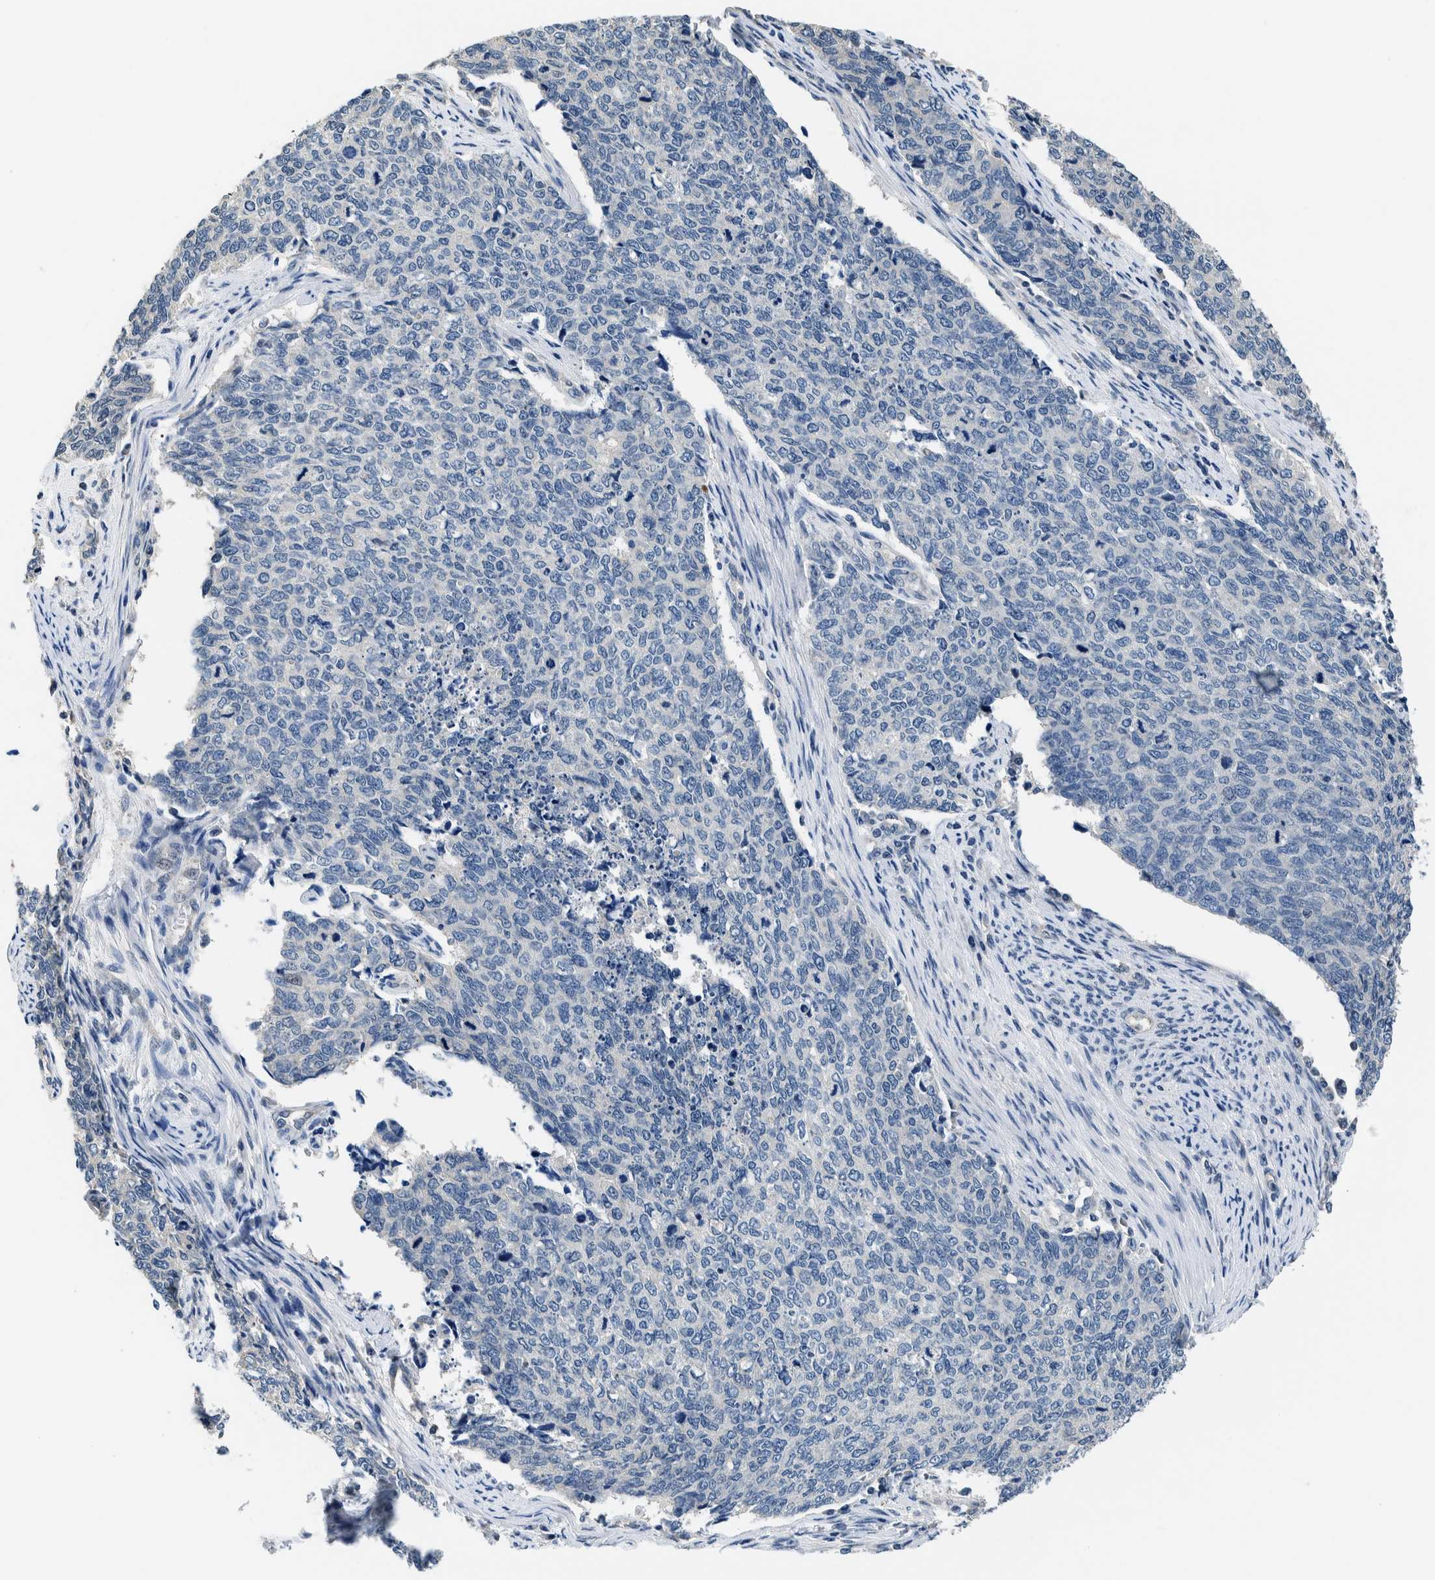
{"staining": {"intensity": "negative", "quantity": "none", "location": "none"}, "tissue": "cervical cancer", "cell_type": "Tumor cells", "image_type": "cancer", "snomed": [{"axis": "morphology", "description": "Squamous cell carcinoma, NOS"}, {"axis": "topography", "description": "Cervix"}], "caption": "A micrograph of human cervical cancer is negative for staining in tumor cells.", "gene": "NIBAN2", "patient": {"sex": "female", "age": 63}}